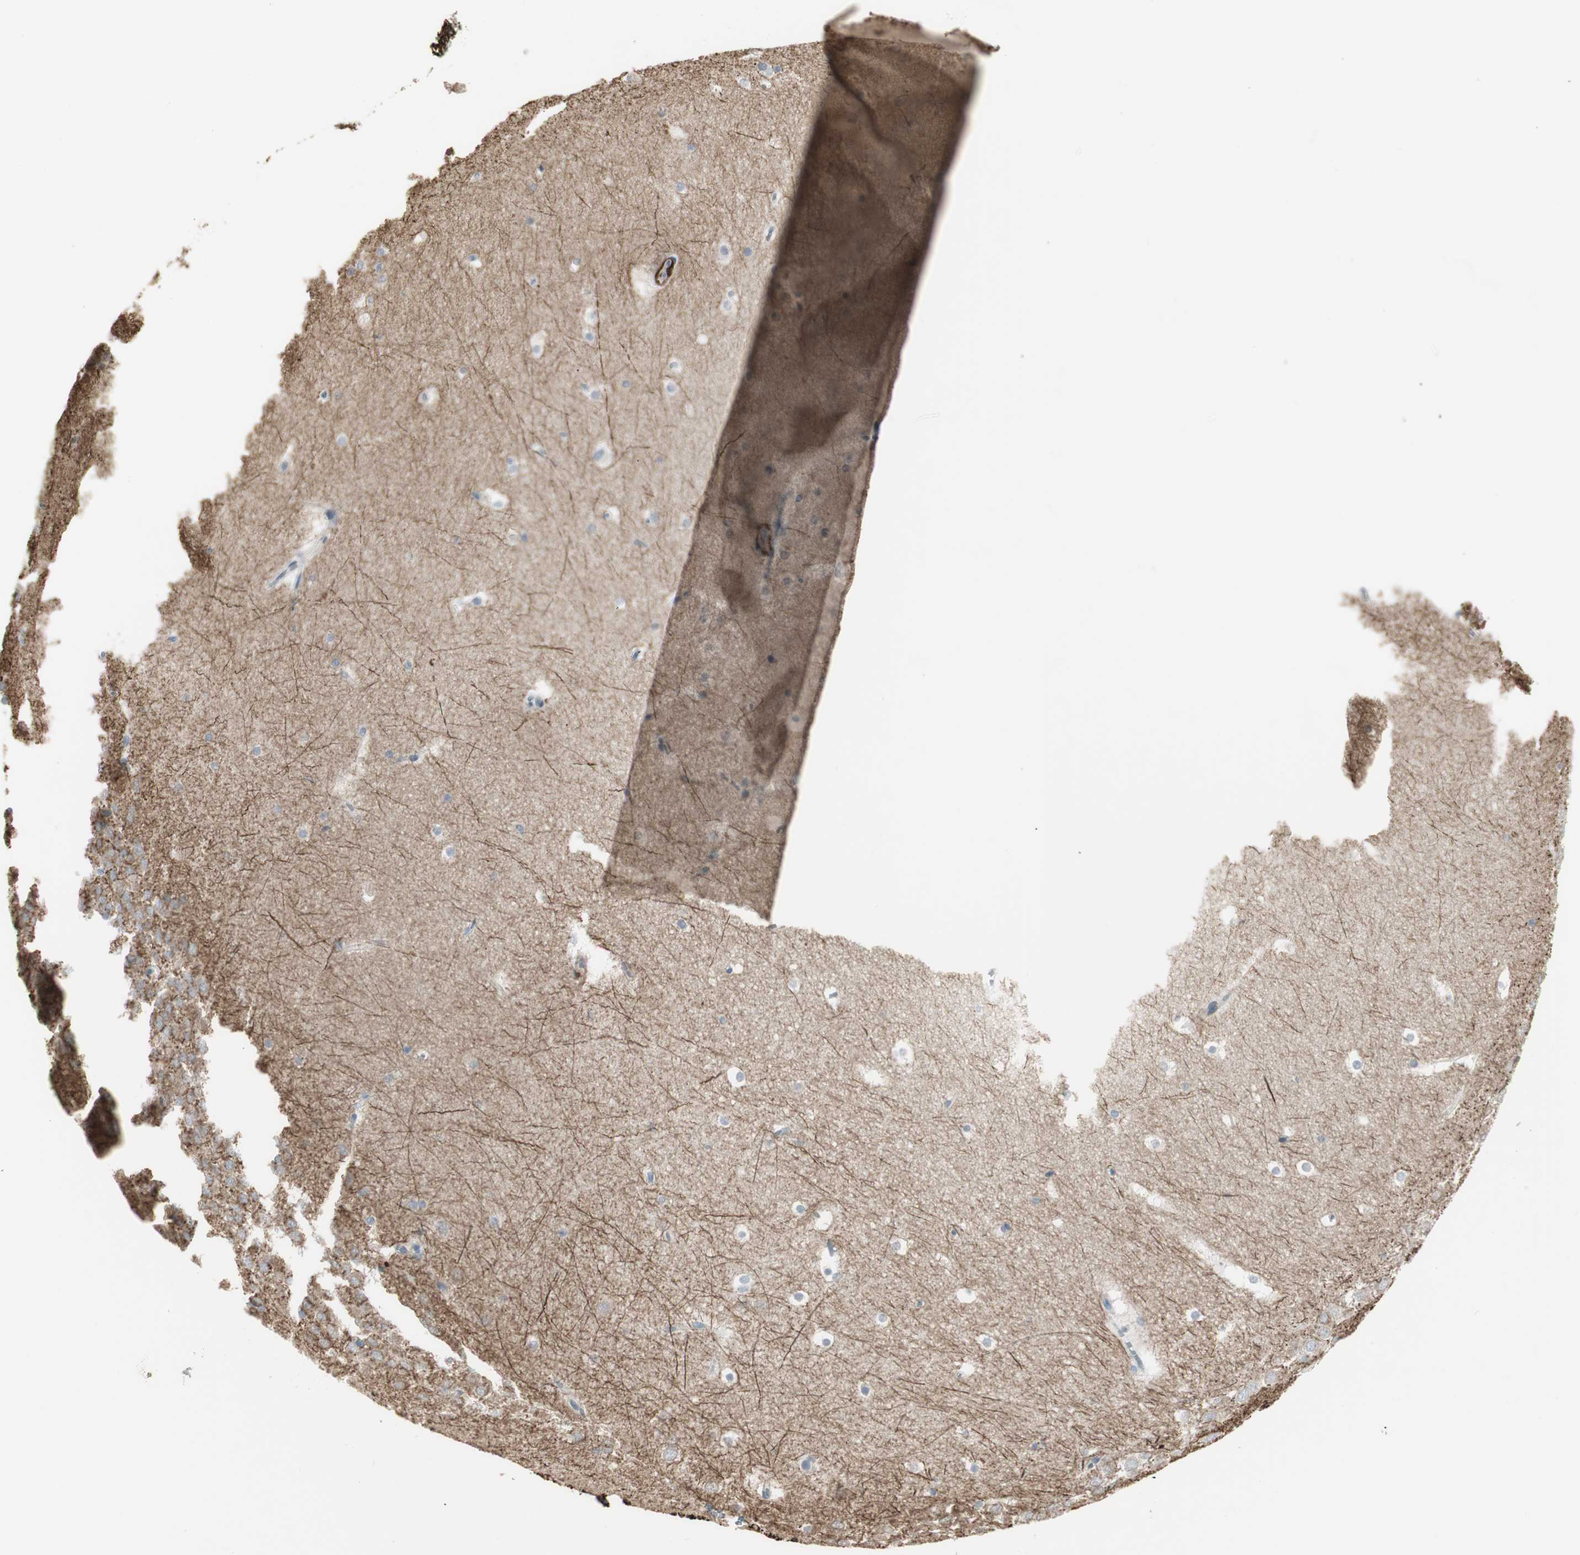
{"staining": {"intensity": "negative", "quantity": "none", "location": "none"}, "tissue": "hippocampus", "cell_type": "Glial cells", "image_type": "normal", "snomed": [{"axis": "morphology", "description": "Normal tissue, NOS"}, {"axis": "topography", "description": "Hippocampus"}], "caption": "Immunohistochemistry (IHC) photomicrograph of unremarkable human hippocampus stained for a protein (brown), which shows no expression in glial cells. (Brightfield microscopy of DAB immunohistochemistry (IHC) at high magnification).", "gene": "DMPK", "patient": {"sex": "male", "age": 45}}